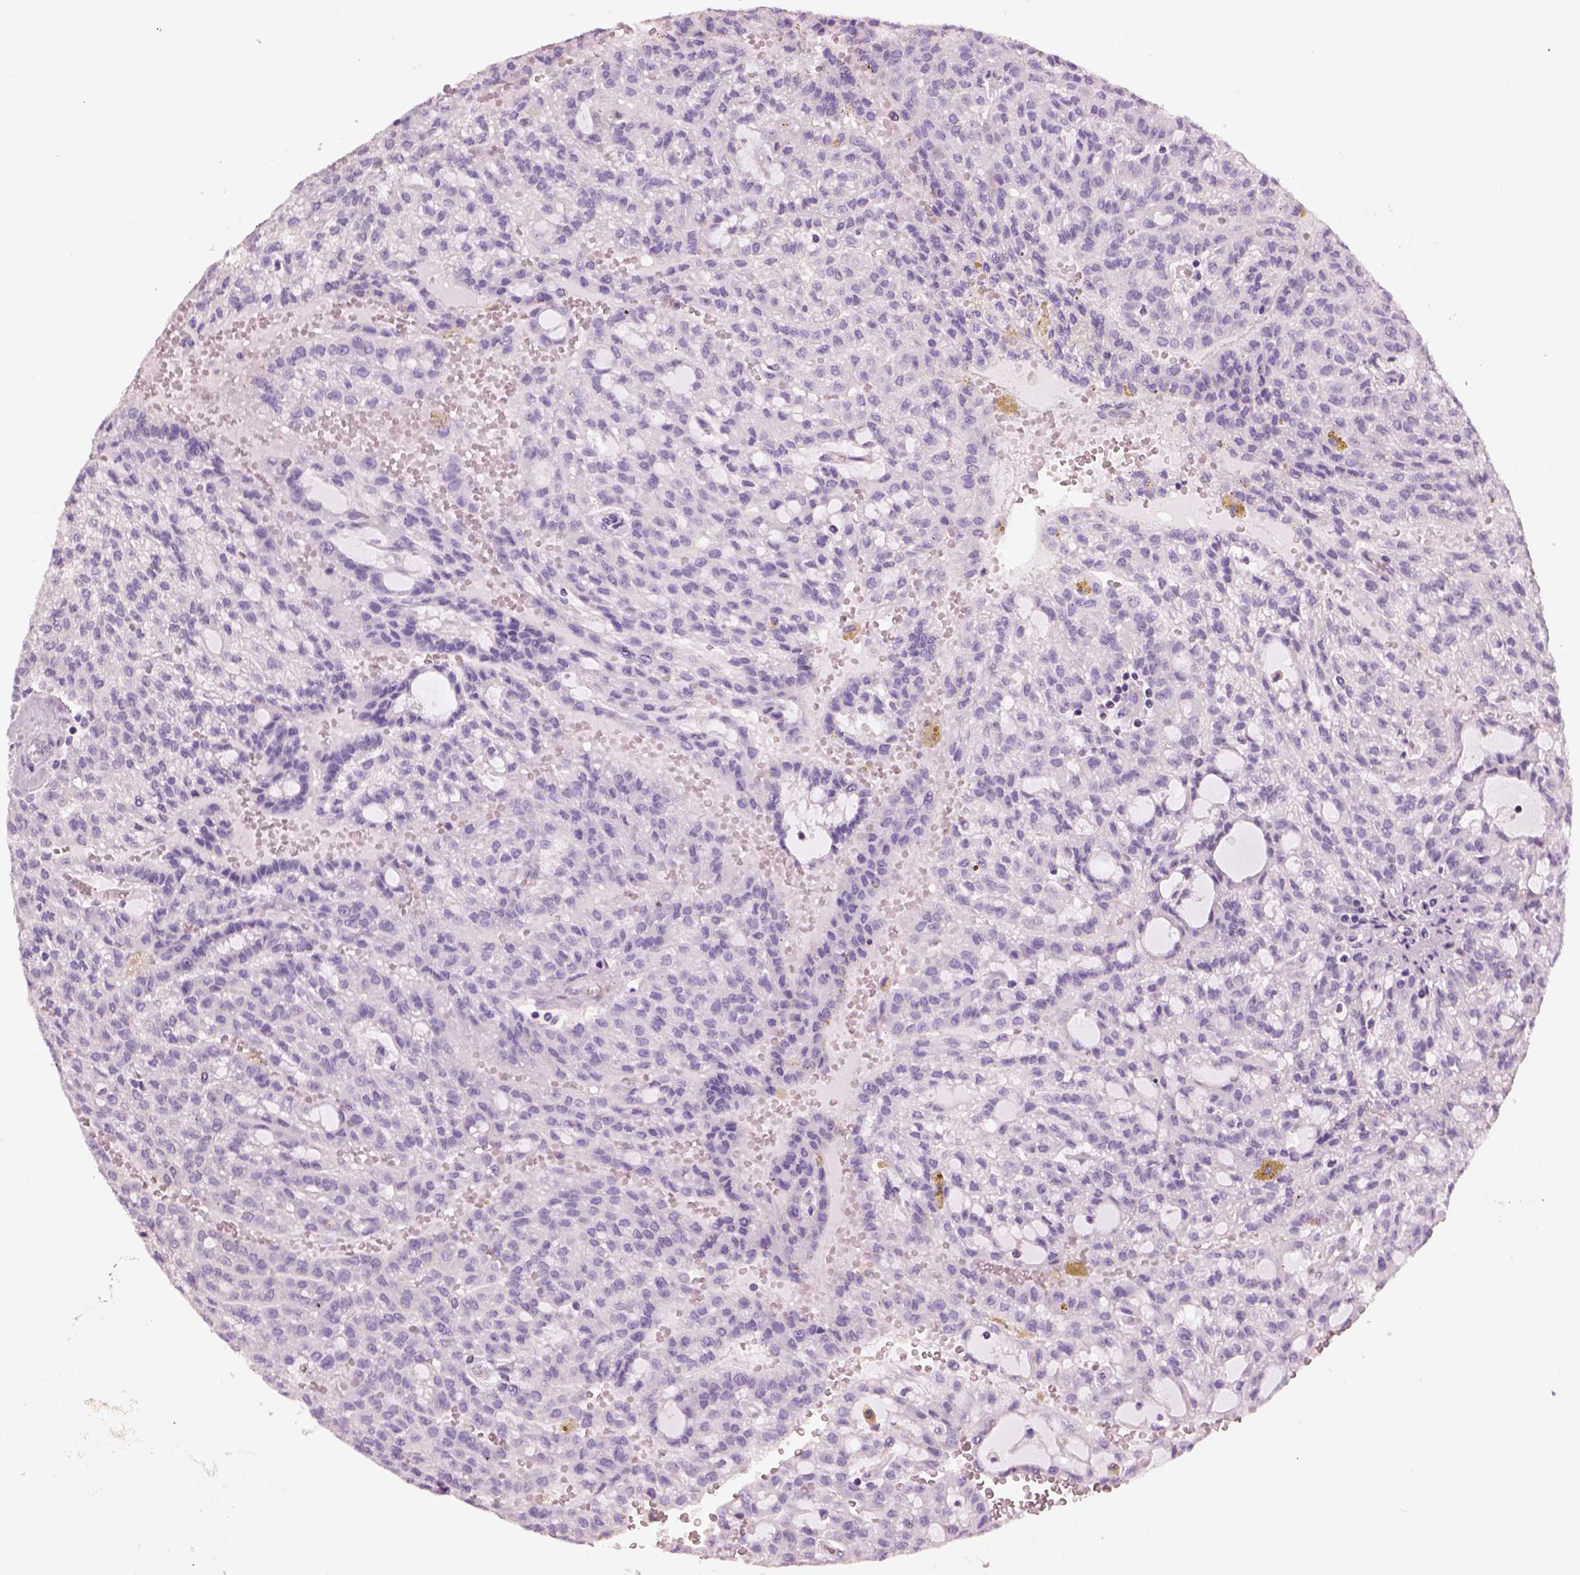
{"staining": {"intensity": "negative", "quantity": "none", "location": "none"}, "tissue": "renal cancer", "cell_type": "Tumor cells", "image_type": "cancer", "snomed": [{"axis": "morphology", "description": "Adenocarcinoma, NOS"}, {"axis": "topography", "description": "Kidney"}], "caption": "Protein analysis of adenocarcinoma (renal) exhibits no significant positivity in tumor cells.", "gene": "OTUD6A", "patient": {"sex": "male", "age": 63}}